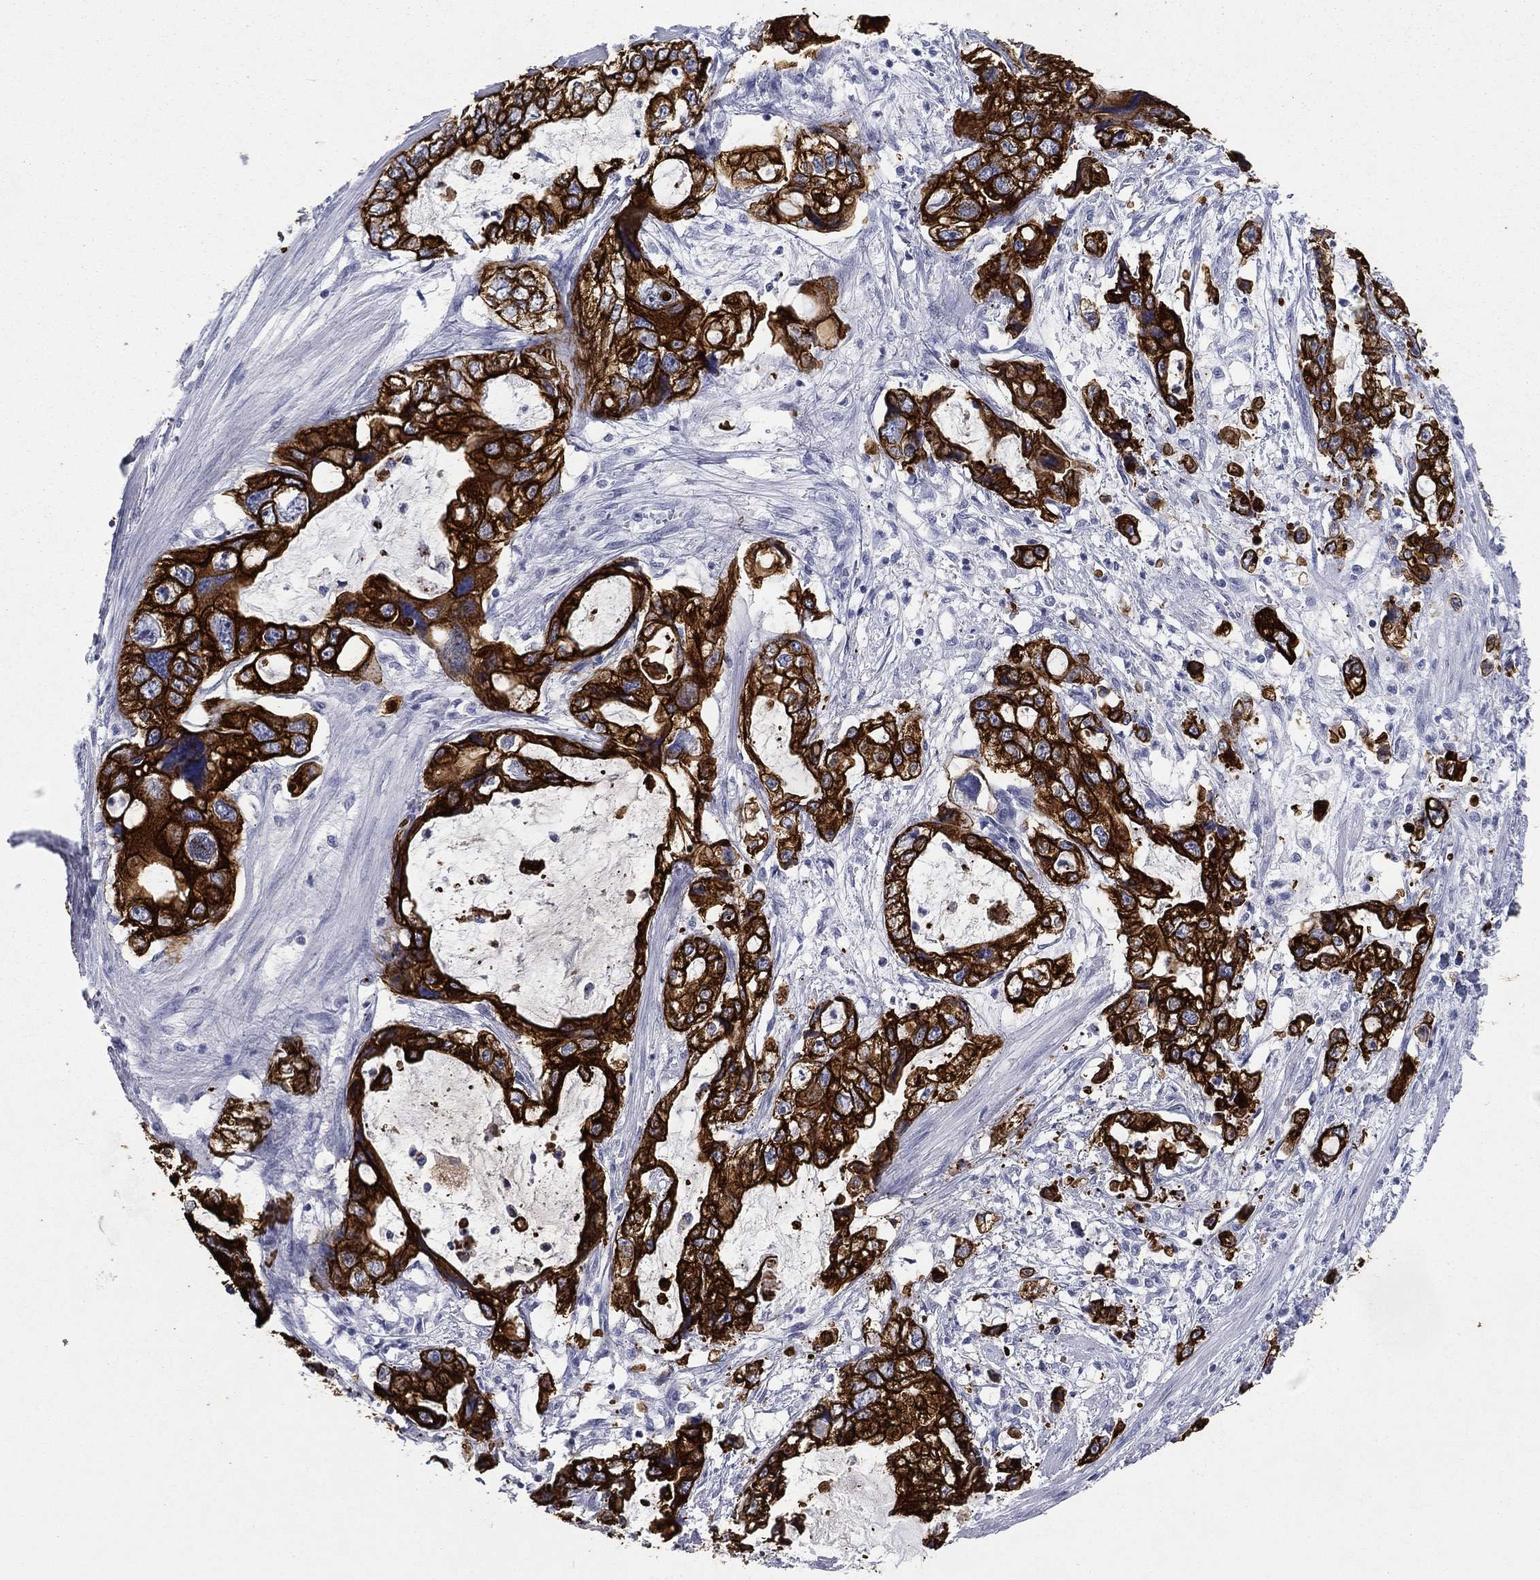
{"staining": {"intensity": "strong", "quantity": ">75%", "location": "cytoplasmic/membranous"}, "tissue": "stomach cancer", "cell_type": "Tumor cells", "image_type": "cancer", "snomed": [{"axis": "morphology", "description": "Adenocarcinoma, NOS"}, {"axis": "topography", "description": "Pancreas"}, {"axis": "topography", "description": "Stomach, upper"}, {"axis": "topography", "description": "Stomach"}], "caption": "Immunohistochemistry (IHC) histopathology image of human stomach cancer (adenocarcinoma) stained for a protein (brown), which shows high levels of strong cytoplasmic/membranous expression in about >75% of tumor cells.", "gene": "KRT7", "patient": {"sex": "male", "age": 77}}